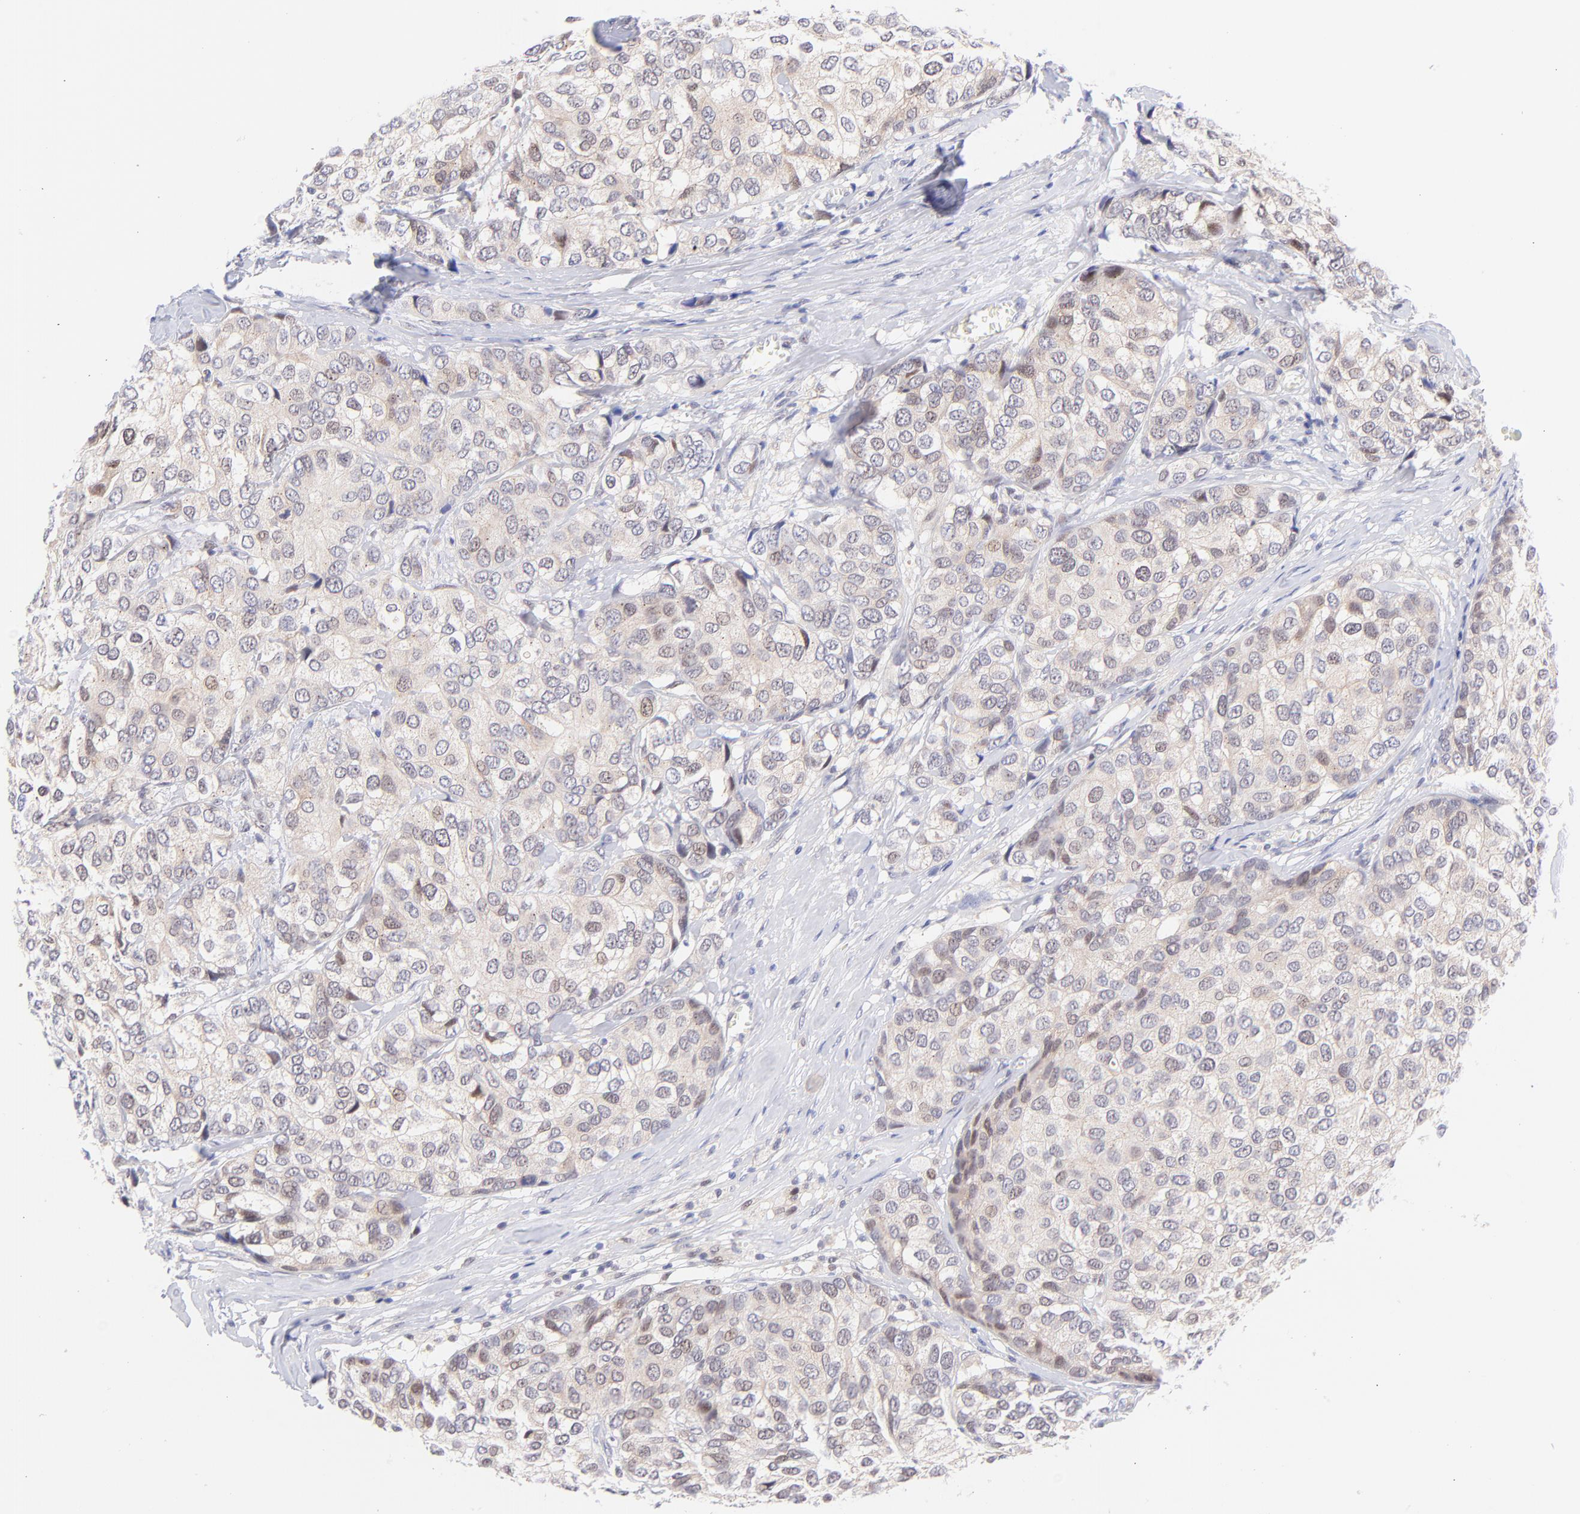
{"staining": {"intensity": "weak", "quantity": "<25%", "location": "cytoplasmic/membranous,nuclear"}, "tissue": "breast cancer", "cell_type": "Tumor cells", "image_type": "cancer", "snomed": [{"axis": "morphology", "description": "Duct carcinoma"}, {"axis": "topography", "description": "Breast"}], "caption": "High magnification brightfield microscopy of breast cancer (infiltrating ductal carcinoma) stained with DAB (3,3'-diaminobenzidine) (brown) and counterstained with hematoxylin (blue): tumor cells show no significant staining.", "gene": "PBDC1", "patient": {"sex": "female", "age": 68}}